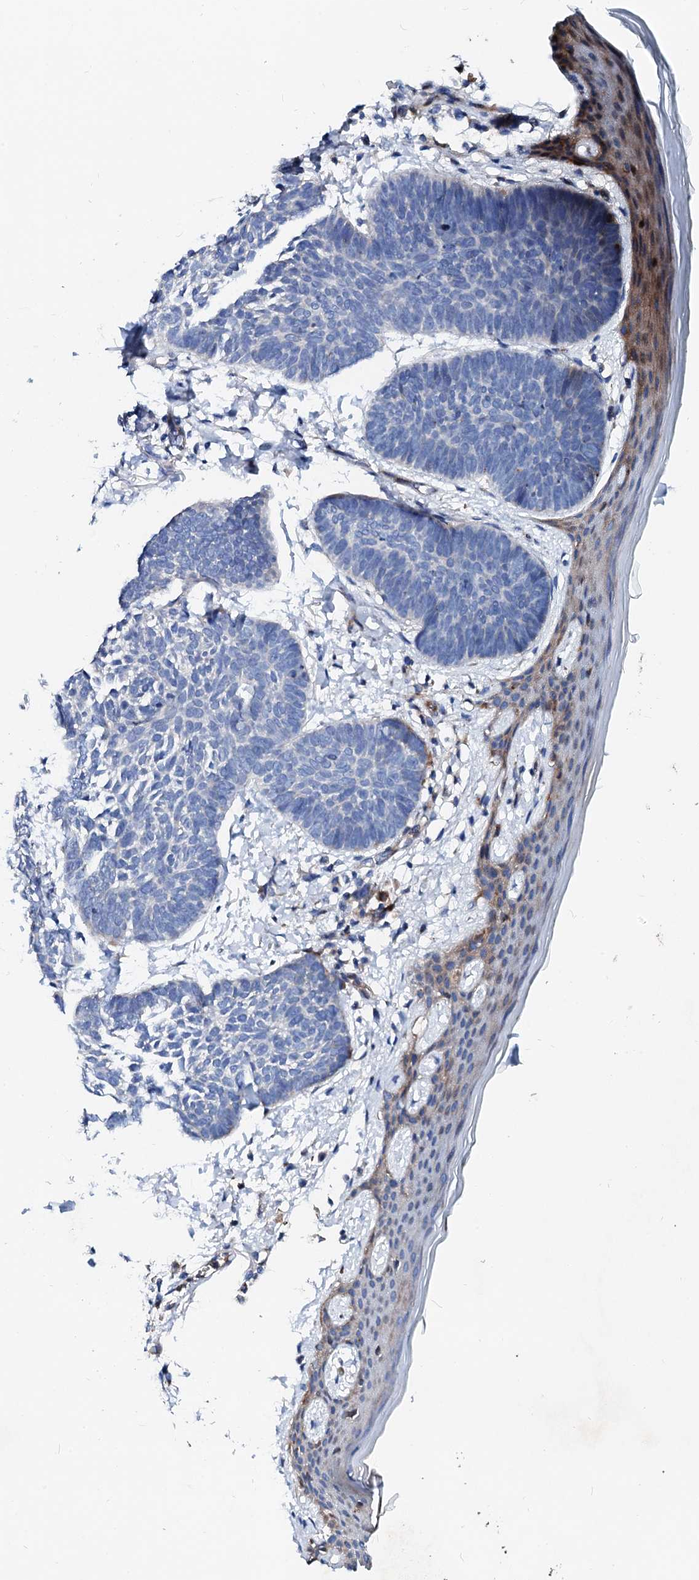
{"staining": {"intensity": "negative", "quantity": "none", "location": "none"}, "tissue": "skin cancer", "cell_type": "Tumor cells", "image_type": "cancer", "snomed": [{"axis": "morphology", "description": "Normal tissue, NOS"}, {"axis": "morphology", "description": "Basal cell carcinoma"}, {"axis": "topography", "description": "Skin"}], "caption": "The photomicrograph shows no significant positivity in tumor cells of skin cancer.", "gene": "SLC10A7", "patient": {"sex": "male", "age": 50}}